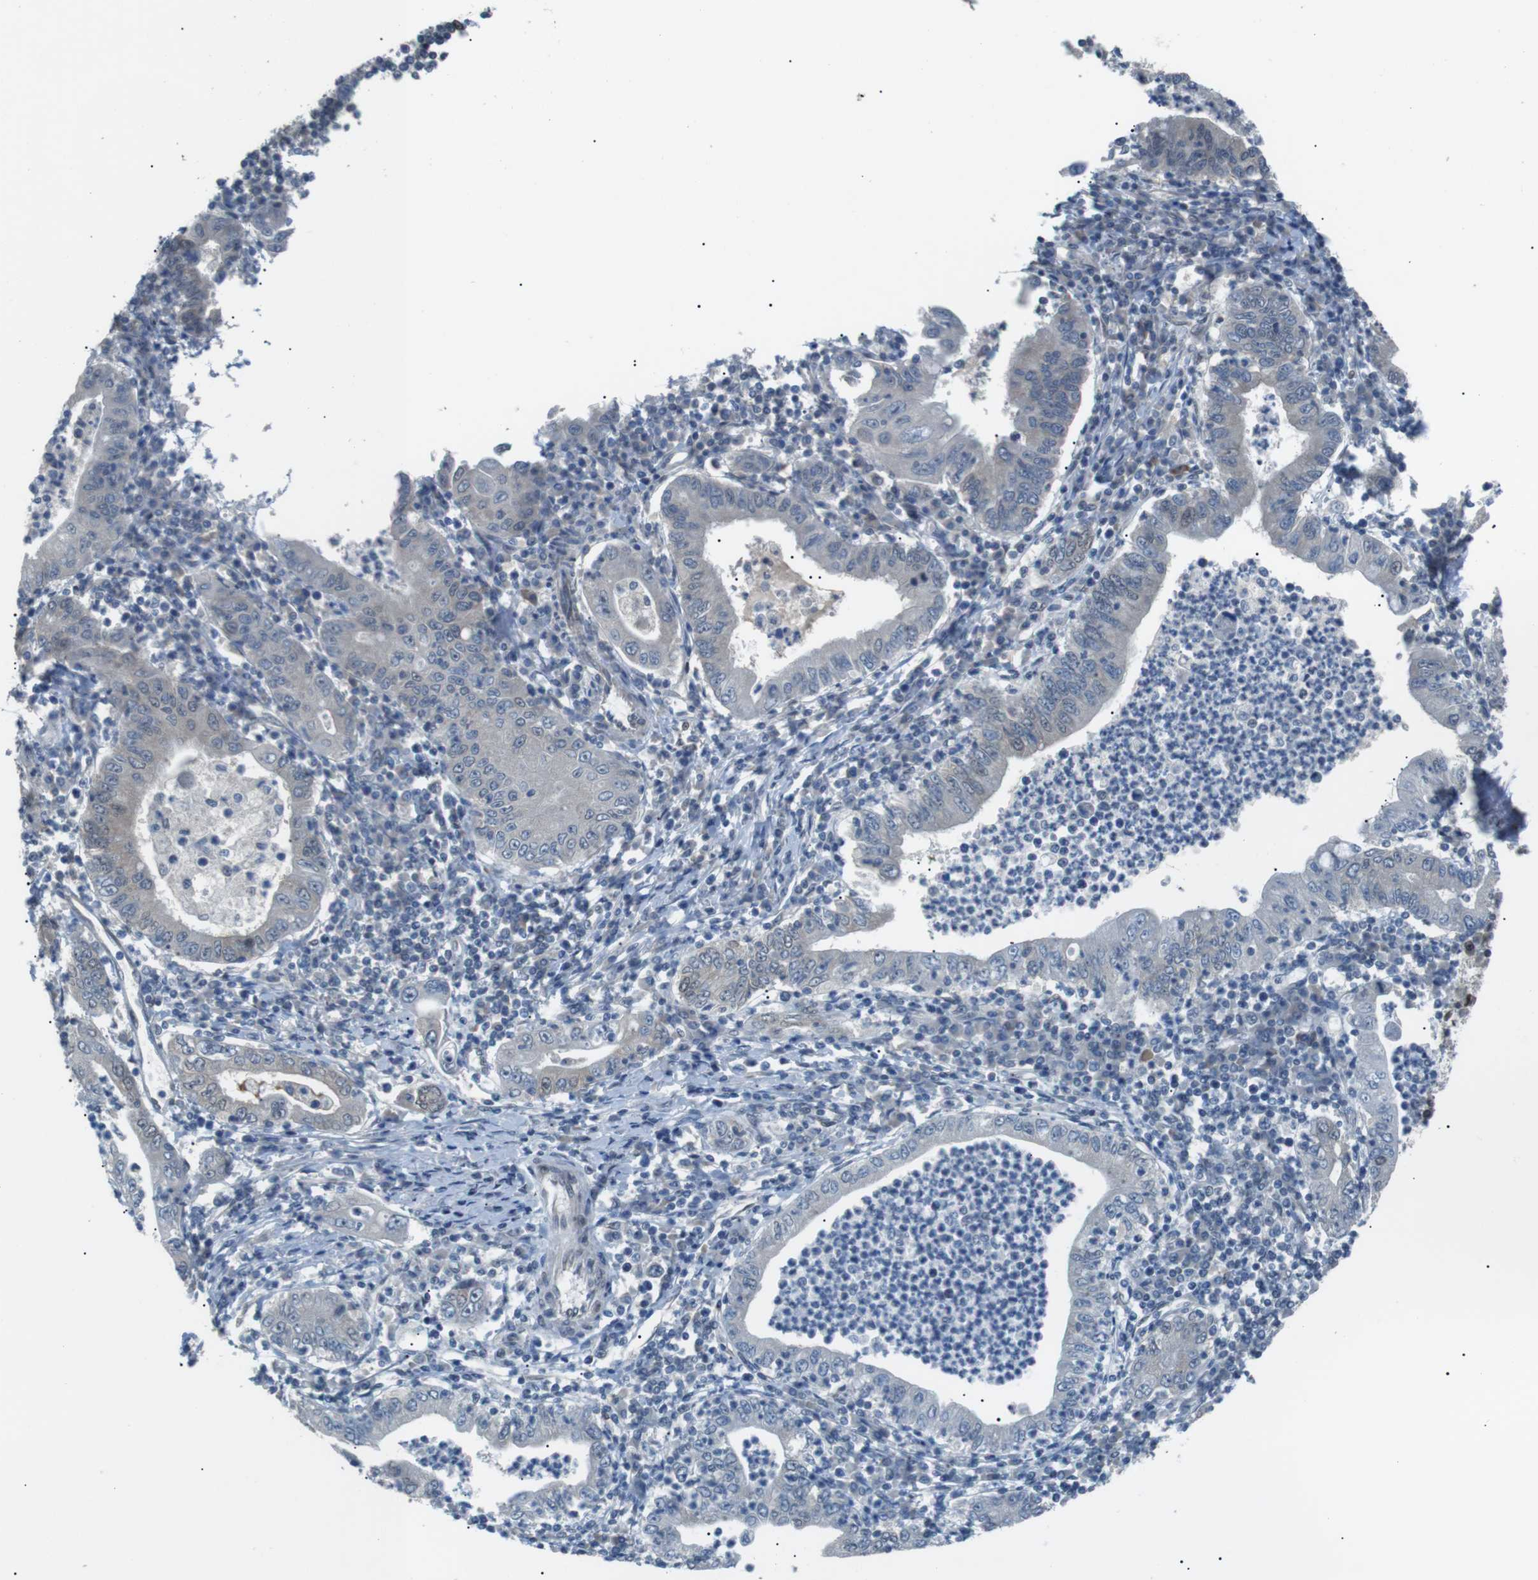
{"staining": {"intensity": "weak", "quantity": "<25%", "location": "nuclear"}, "tissue": "stomach cancer", "cell_type": "Tumor cells", "image_type": "cancer", "snomed": [{"axis": "morphology", "description": "Normal tissue, NOS"}, {"axis": "morphology", "description": "Adenocarcinoma, NOS"}, {"axis": "topography", "description": "Esophagus"}, {"axis": "topography", "description": "Stomach, upper"}, {"axis": "topography", "description": "Peripheral nerve tissue"}], "caption": "DAB immunohistochemical staining of human stomach cancer demonstrates no significant expression in tumor cells. (DAB (3,3'-diaminobenzidine) IHC, high magnification).", "gene": "SRPK2", "patient": {"sex": "male", "age": 62}}